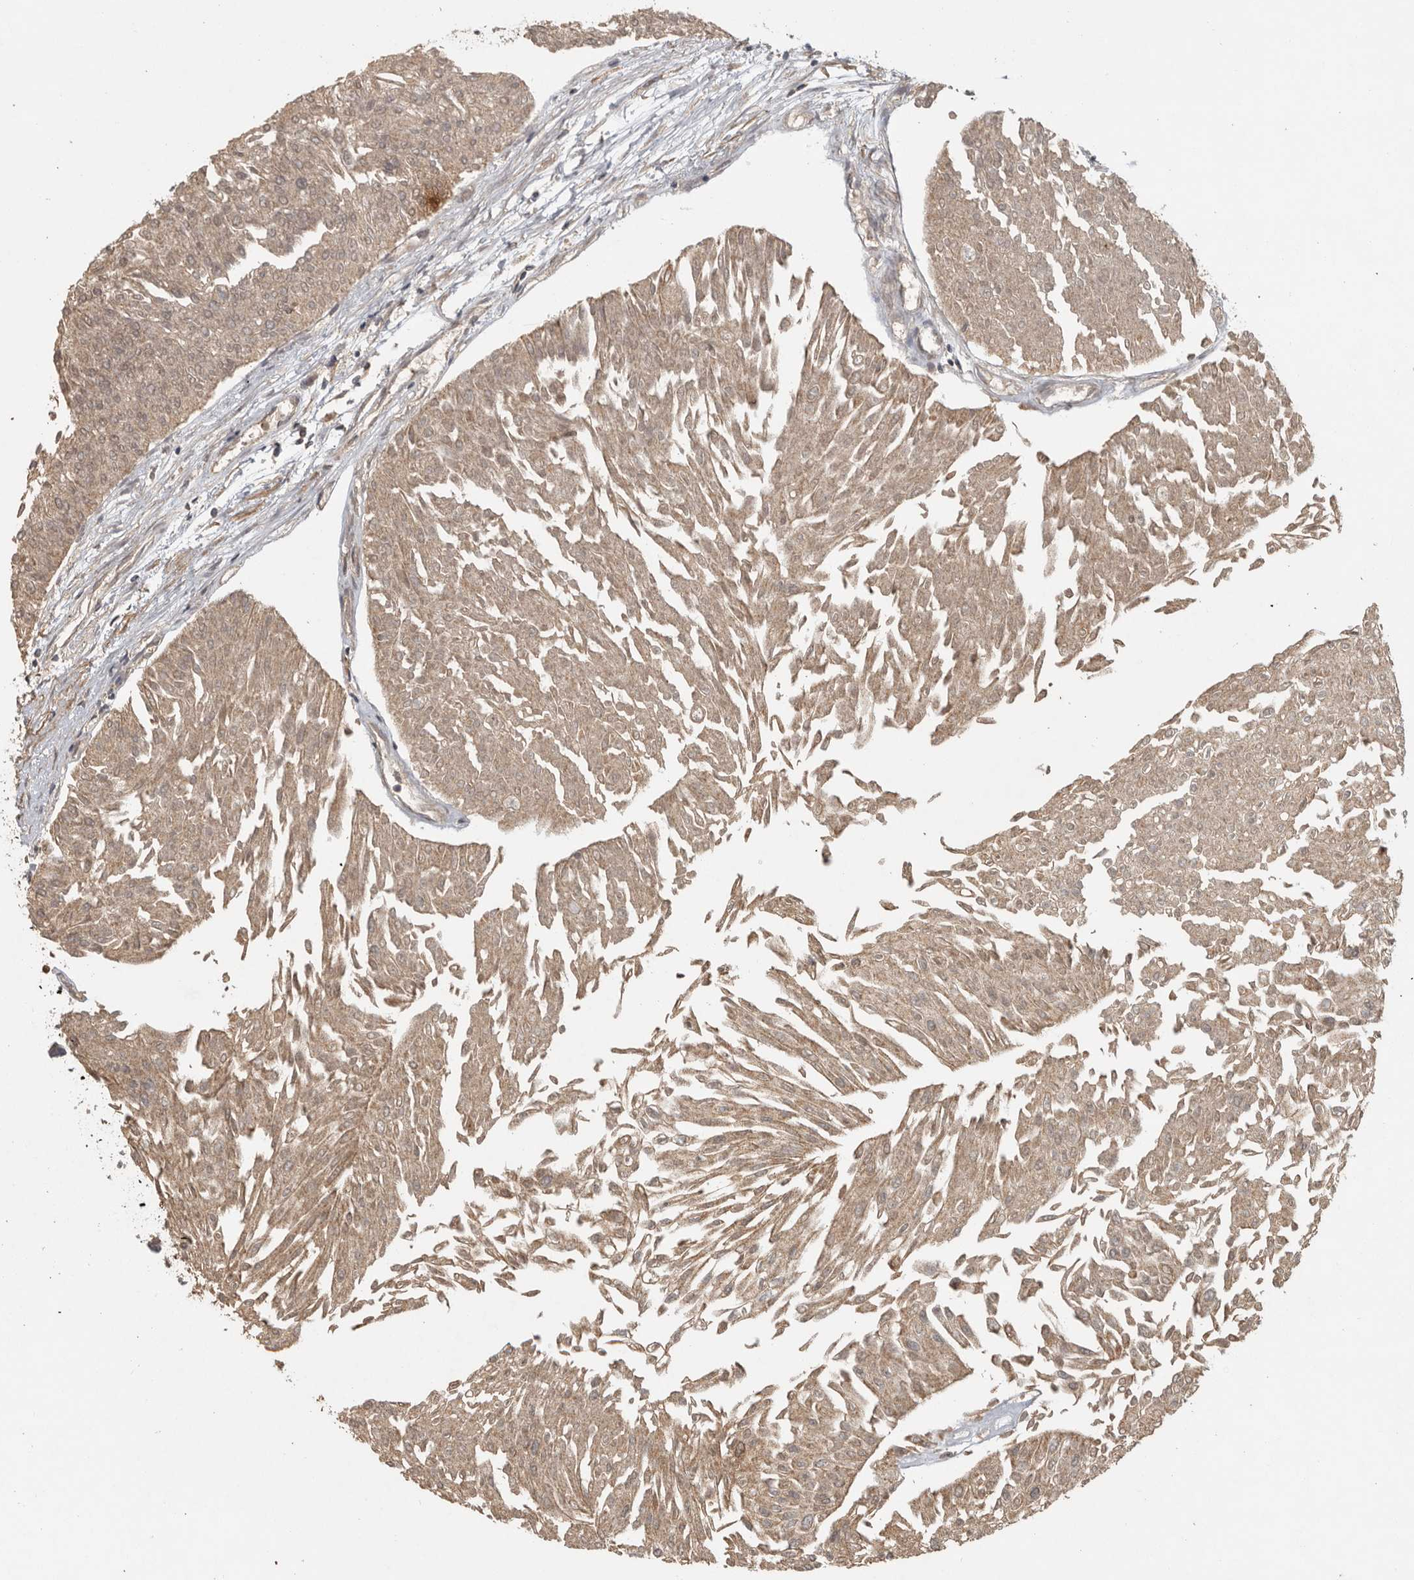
{"staining": {"intensity": "weak", "quantity": ">75%", "location": "cytoplasmic/membranous"}, "tissue": "urothelial cancer", "cell_type": "Tumor cells", "image_type": "cancer", "snomed": [{"axis": "morphology", "description": "Urothelial carcinoma, Low grade"}, {"axis": "topography", "description": "Urinary bladder"}], "caption": "An immunohistochemistry micrograph of tumor tissue is shown. Protein staining in brown labels weak cytoplasmic/membranous positivity in urothelial cancer within tumor cells.", "gene": "ADAMTS4", "patient": {"sex": "male", "age": 67}}